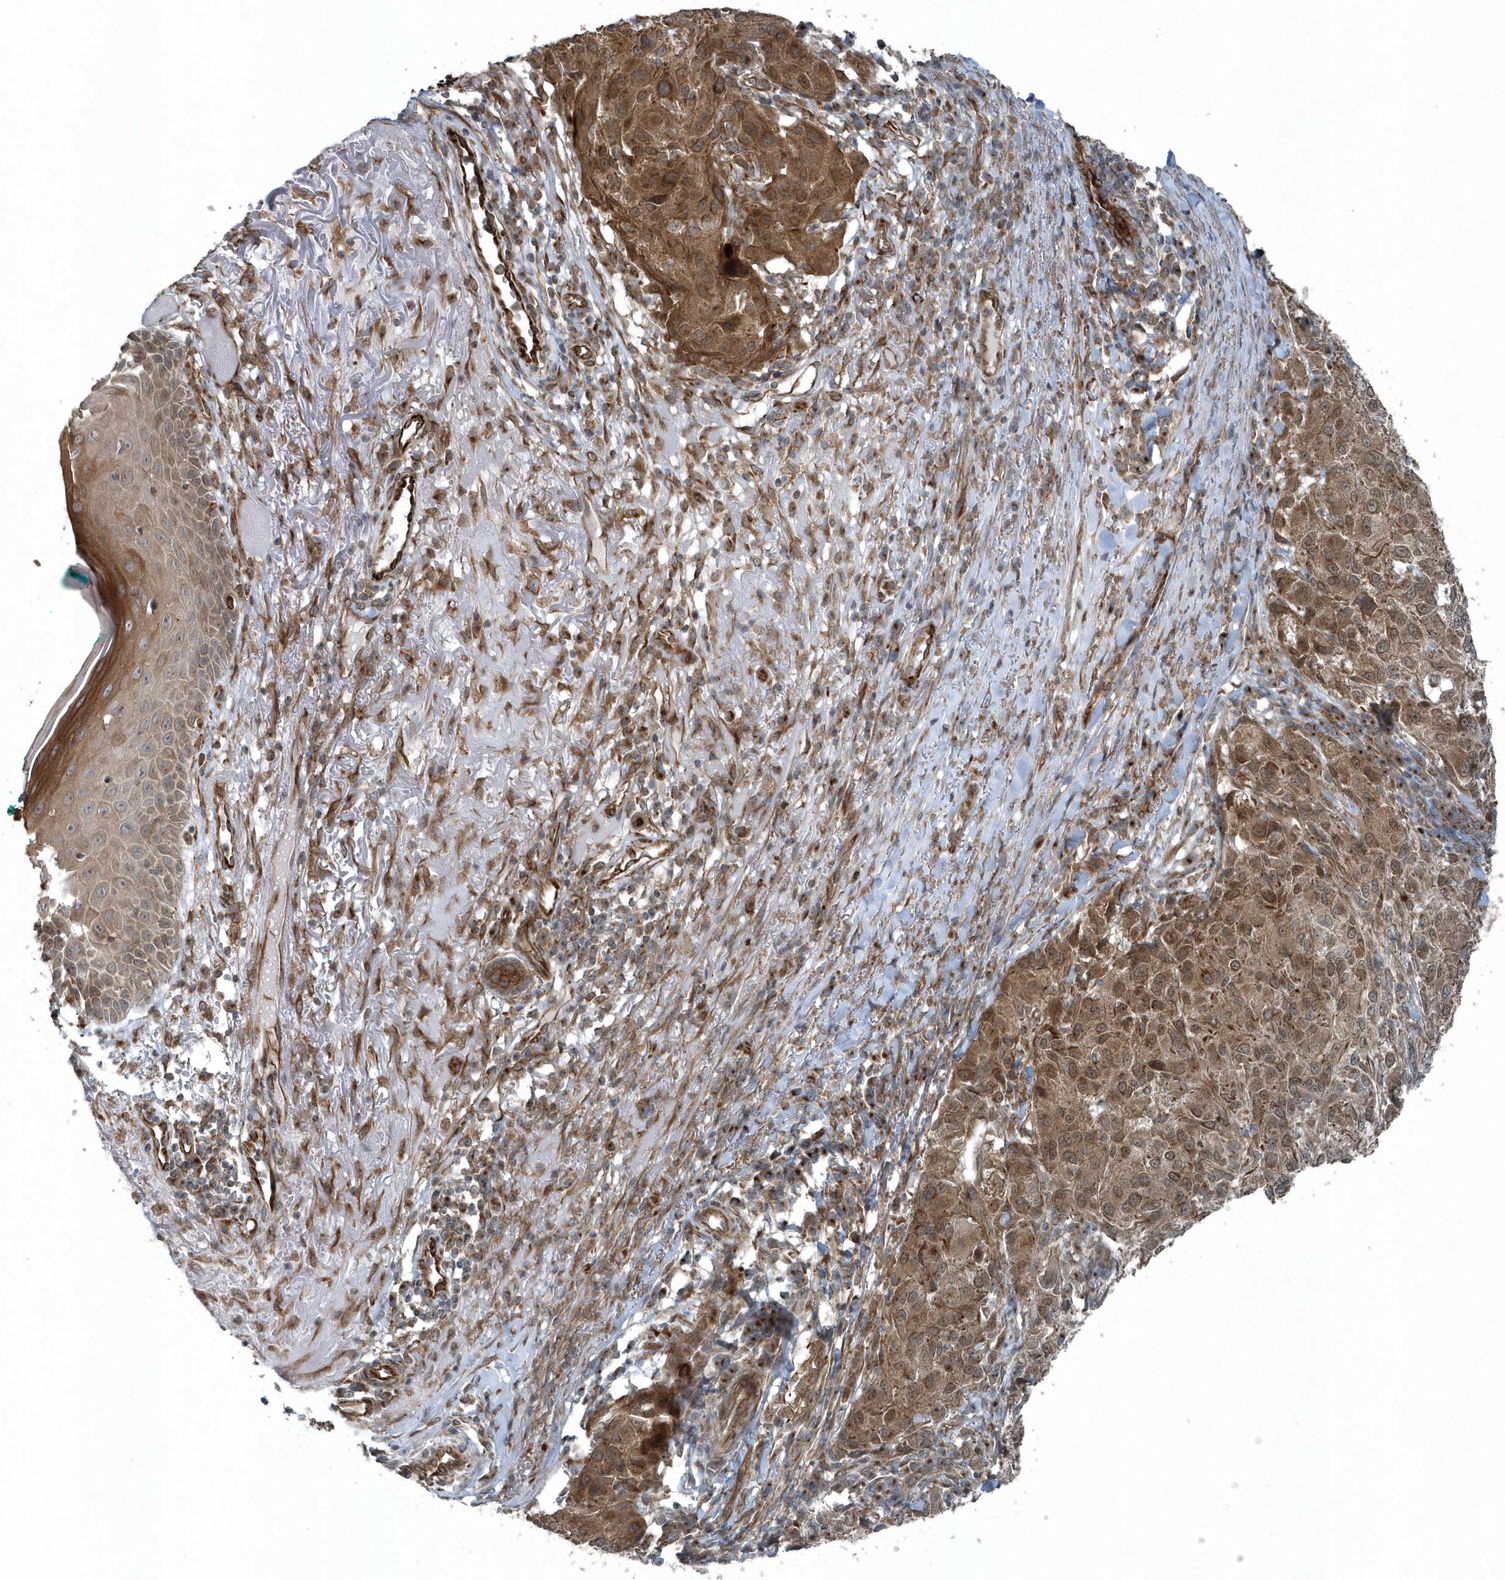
{"staining": {"intensity": "moderate", "quantity": ">75%", "location": "cytoplasmic/membranous"}, "tissue": "melanoma", "cell_type": "Tumor cells", "image_type": "cancer", "snomed": [{"axis": "morphology", "description": "Necrosis, NOS"}, {"axis": "morphology", "description": "Malignant melanoma, NOS"}, {"axis": "topography", "description": "Skin"}], "caption": "Immunohistochemical staining of human melanoma exhibits medium levels of moderate cytoplasmic/membranous protein expression in approximately >75% of tumor cells.", "gene": "GCC2", "patient": {"sex": "female", "age": 87}}